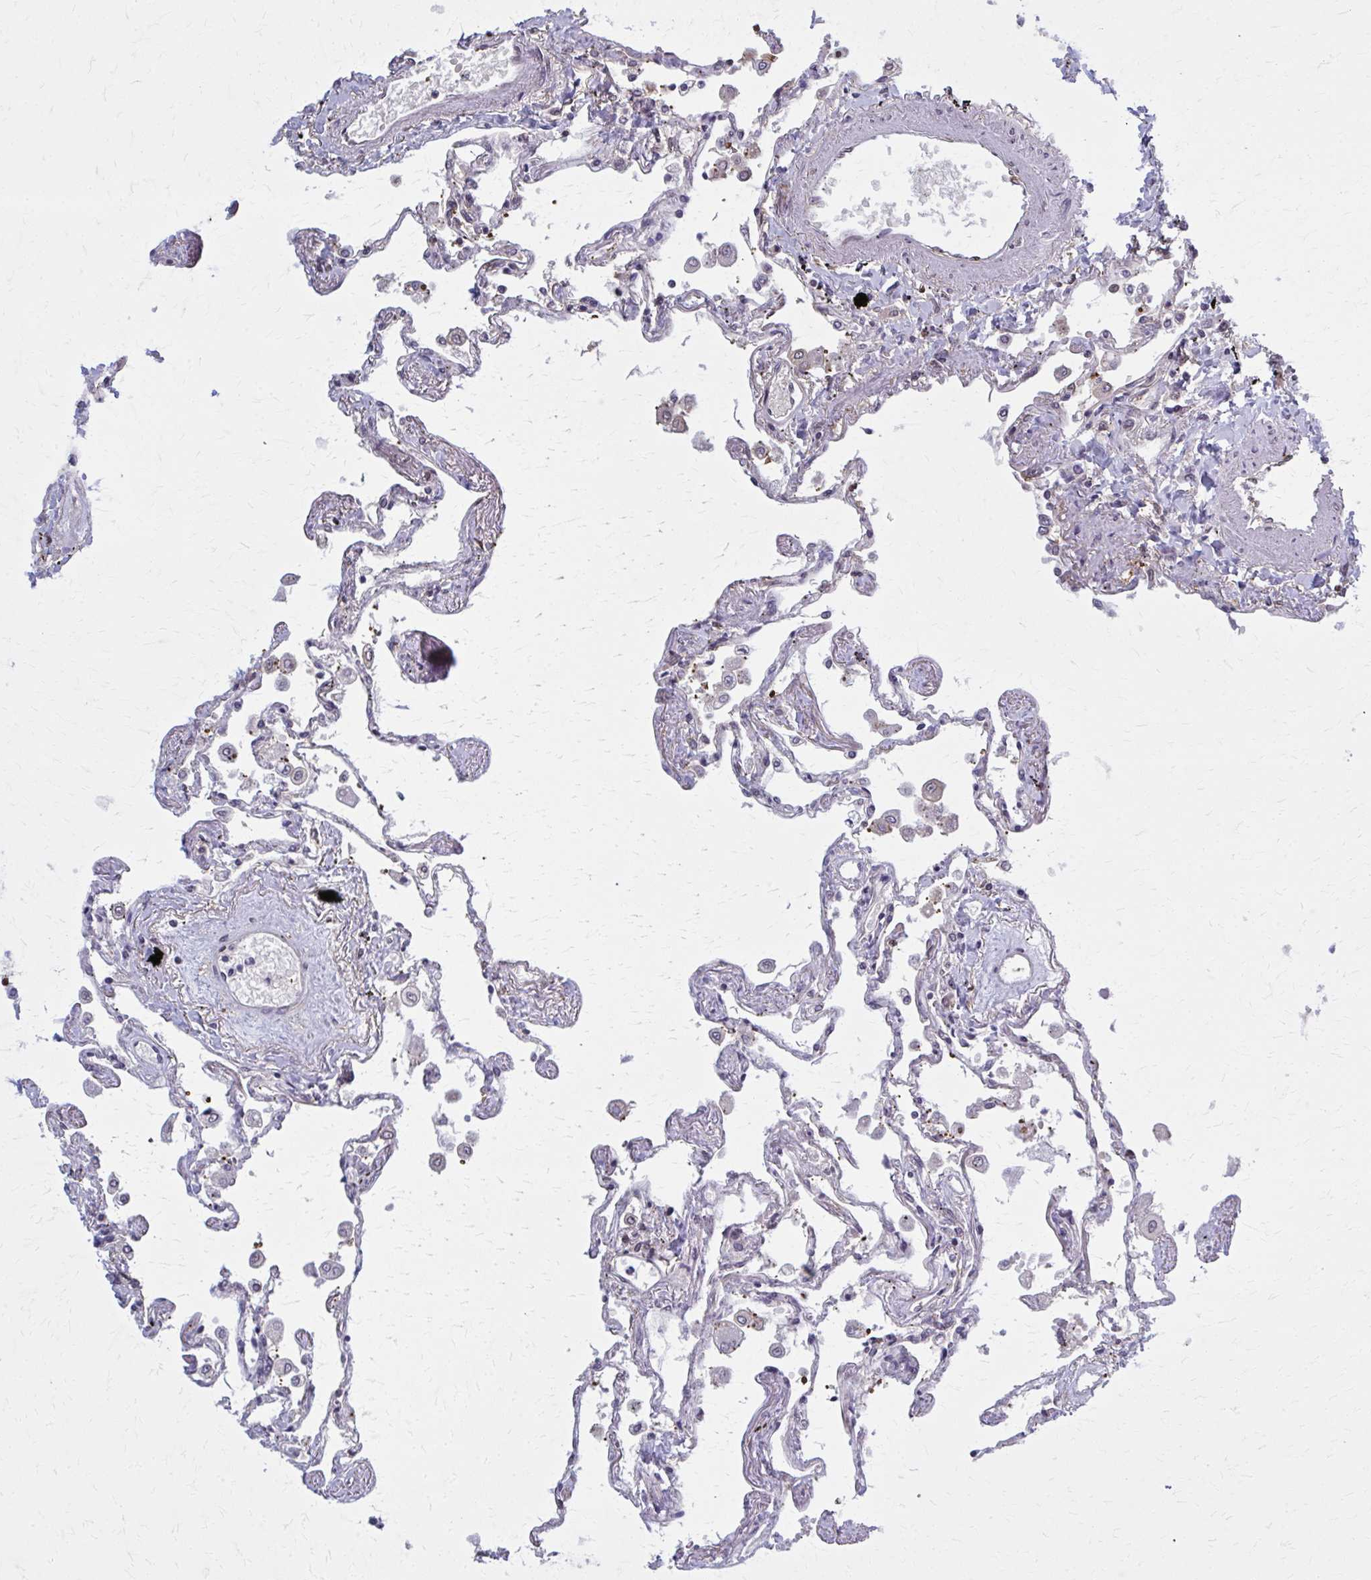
{"staining": {"intensity": "moderate", "quantity": "25%-75%", "location": "nuclear"}, "tissue": "lung", "cell_type": "Alveolar cells", "image_type": "normal", "snomed": [{"axis": "morphology", "description": "Normal tissue, NOS"}, {"axis": "morphology", "description": "Adenocarcinoma, NOS"}, {"axis": "topography", "description": "Cartilage tissue"}, {"axis": "topography", "description": "Lung"}], "caption": "Brown immunohistochemical staining in normal human lung reveals moderate nuclear expression in about 25%-75% of alveolar cells.", "gene": "MDH1", "patient": {"sex": "female", "age": 67}}